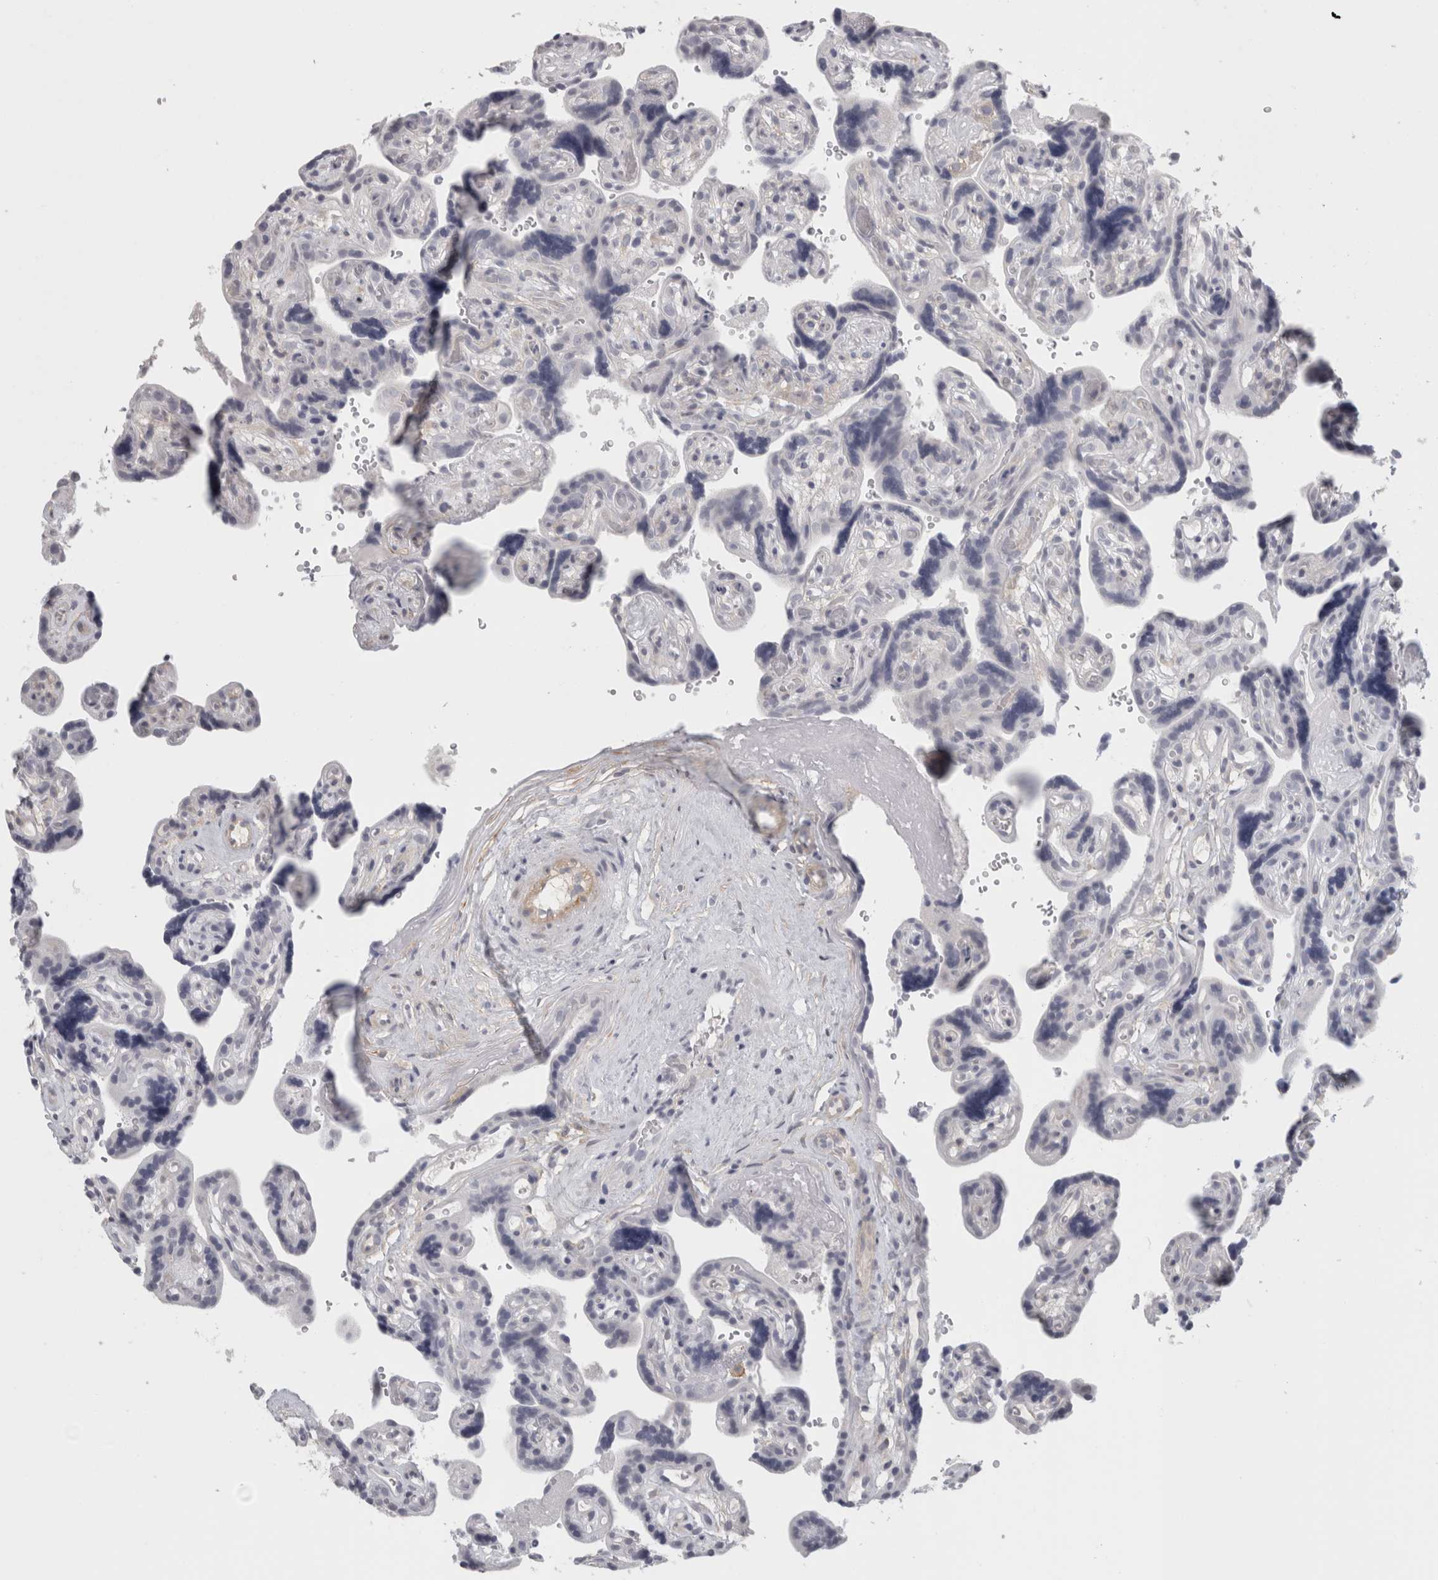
{"staining": {"intensity": "negative", "quantity": "none", "location": "none"}, "tissue": "placenta", "cell_type": "Trophoblastic cells", "image_type": "normal", "snomed": [{"axis": "morphology", "description": "Normal tissue, NOS"}, {"axis": "topography", "description": "Placenta"}], "caption": "The histopathology image demonstrates no staining of trophoblastic cells in benign placenta. (Stains: DAB (3,3'-diaminobenzidine) IHC with hematoxylin counter stain, Microscopy: brightfield microscopy at high magnification).", "gene": "FBLIM1", "patient": {"sex": "female", "age": 30}}